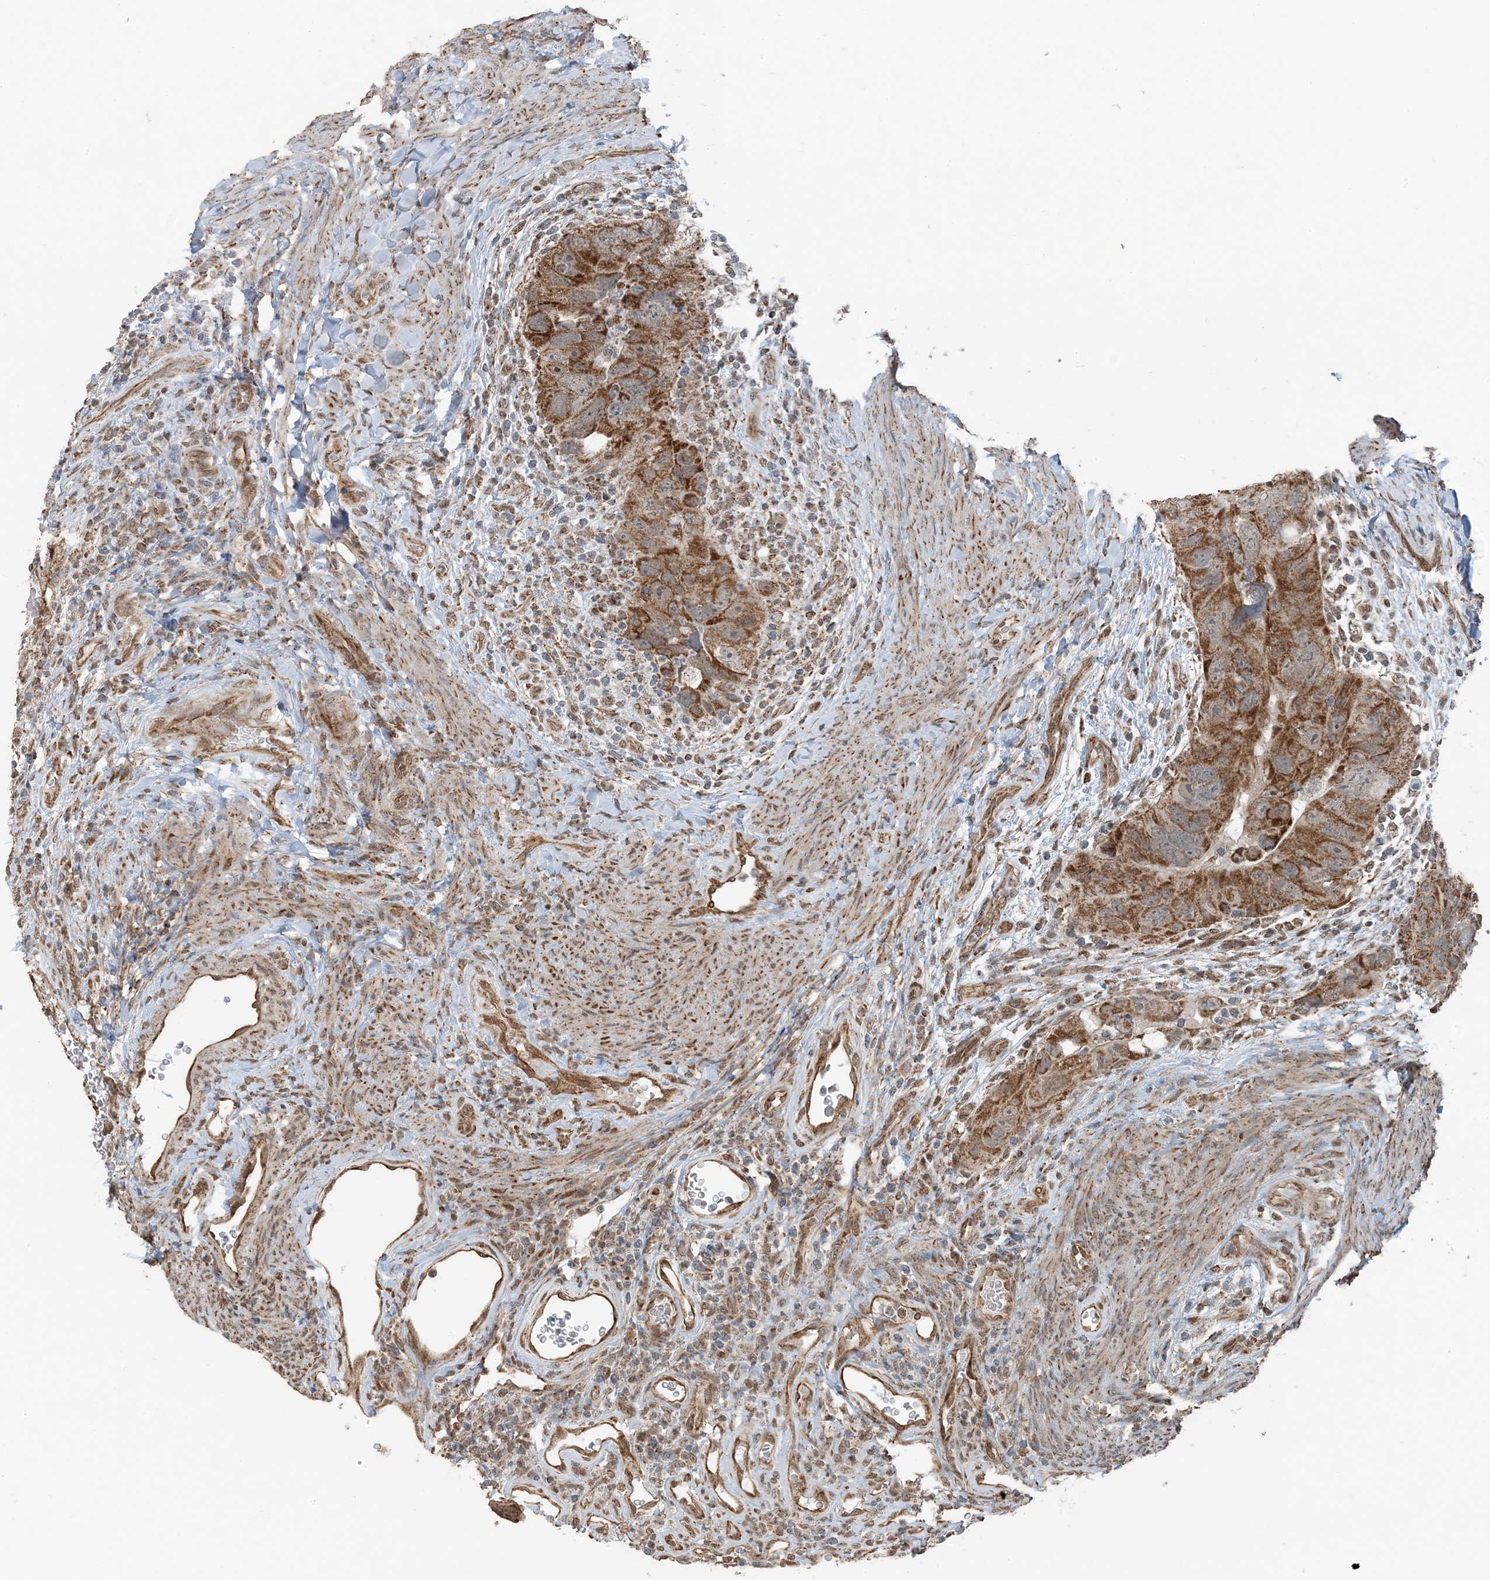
{"staining": {"intensity": "moderate", "quantity": ">75%", "location": "cytoplasmic/membranous"}, "tissue": "colorectal cancer", "cell_type": "Tumor cells", "image_type": "cancer", "snomed": [{"axis": "morphology", "description": "Adenocarcinoma, NOS"}, {"axis": "topography", "description": "Rectum"}], "caption": "Colorectal adenocarcinoma was stained to show a protein in brown. There is medium levels of moderate cytoplasmic/membranous staining in approximately >75% of tumor cells.", "gene": "PILRB", "patient": {"sex": "male", "age": 59}}